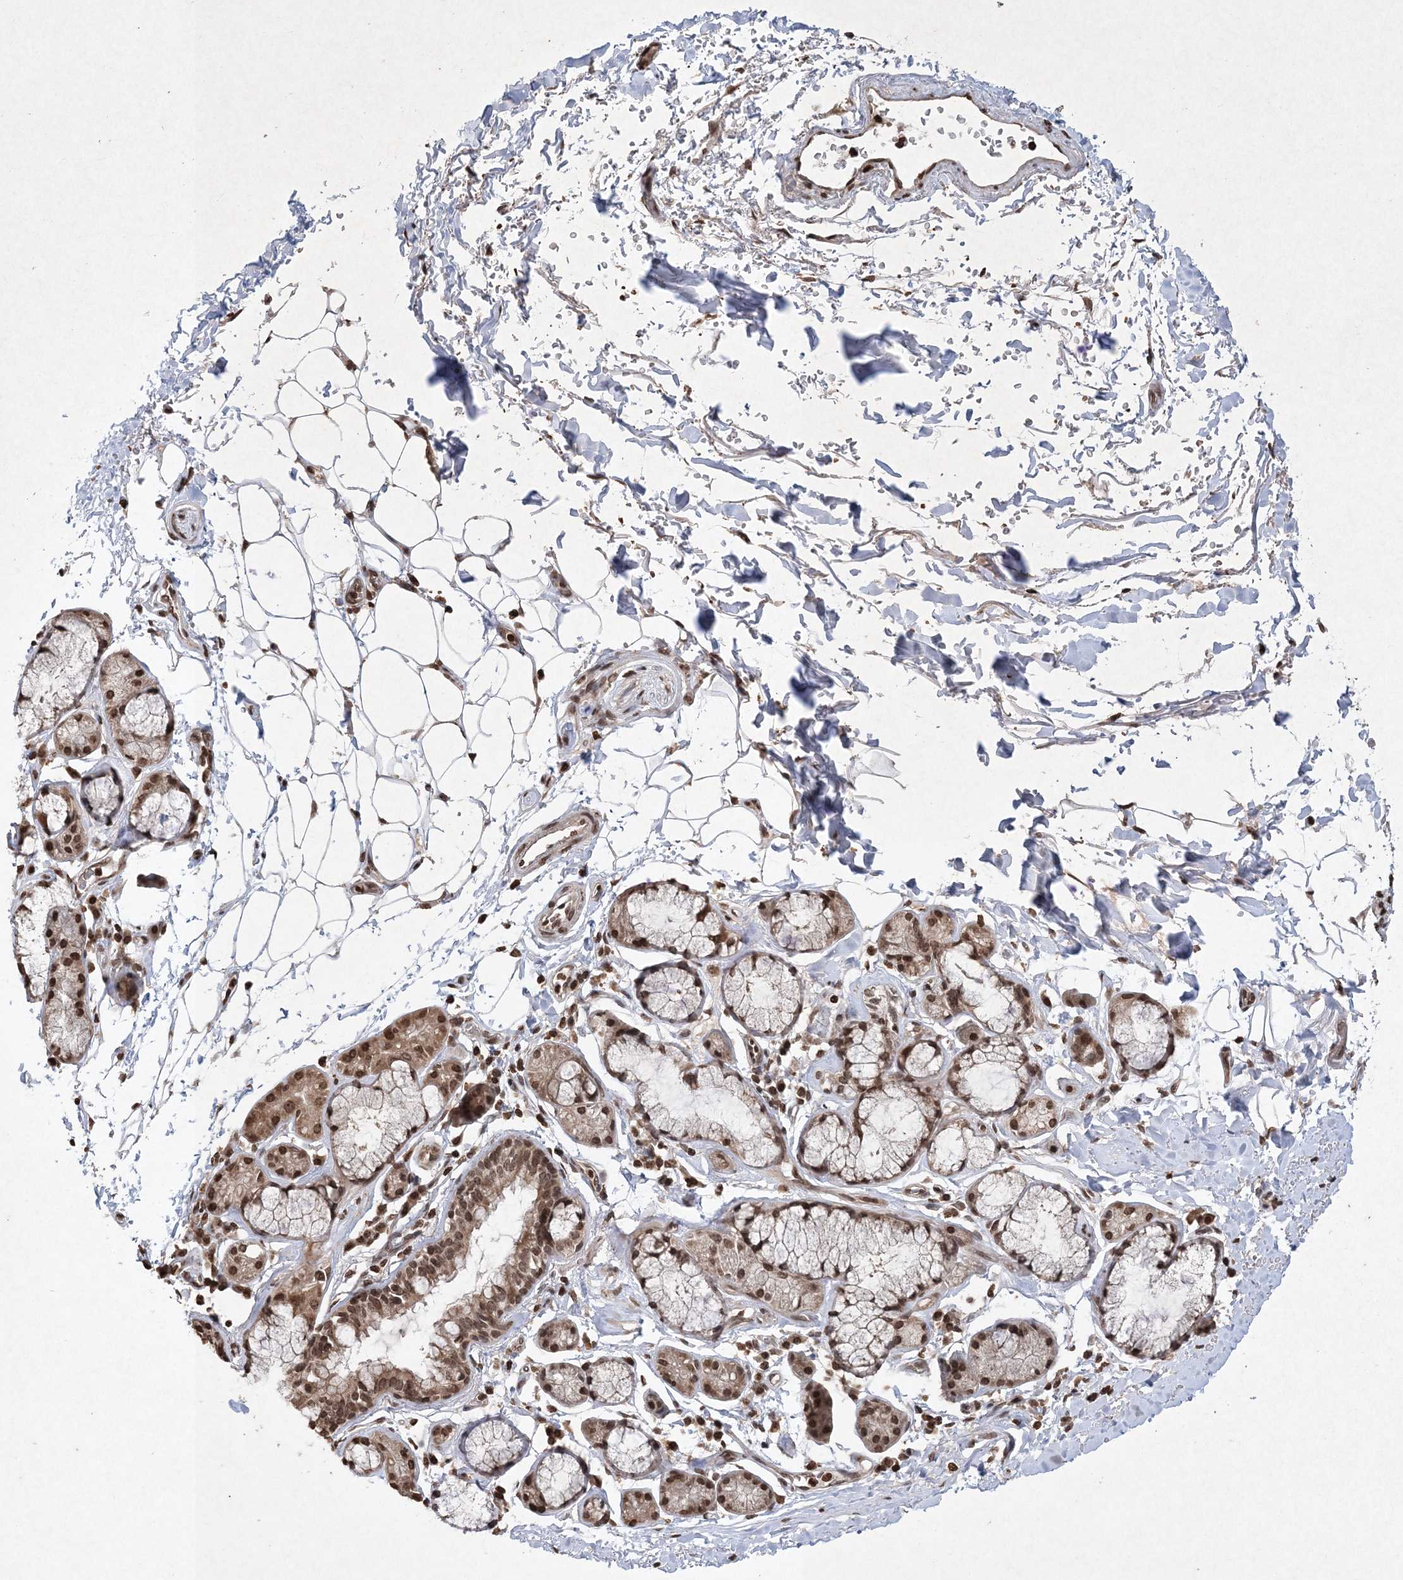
{"staining": {"intensity": "weak", "quantity": "25%-75%", "location": "nuclear"}, "tissue": "bronchus", "cell_type": "Respiratory epithelial cells", "image_type": "normal", "snomed": [{"axis": "morphology", "description": "Normal tissue, NOS"}, {"axis": "topography", "description": "Cartilage tissue"}], "caption": "Immunohistochemical staining of benign human bronchus reveals 25%-75% levels of weak nuclear protein staining in about 25%-75% of respiratory epithelial cells.", "gene": "NEDD9", "patient": {"sex": "female", "age": 63}}